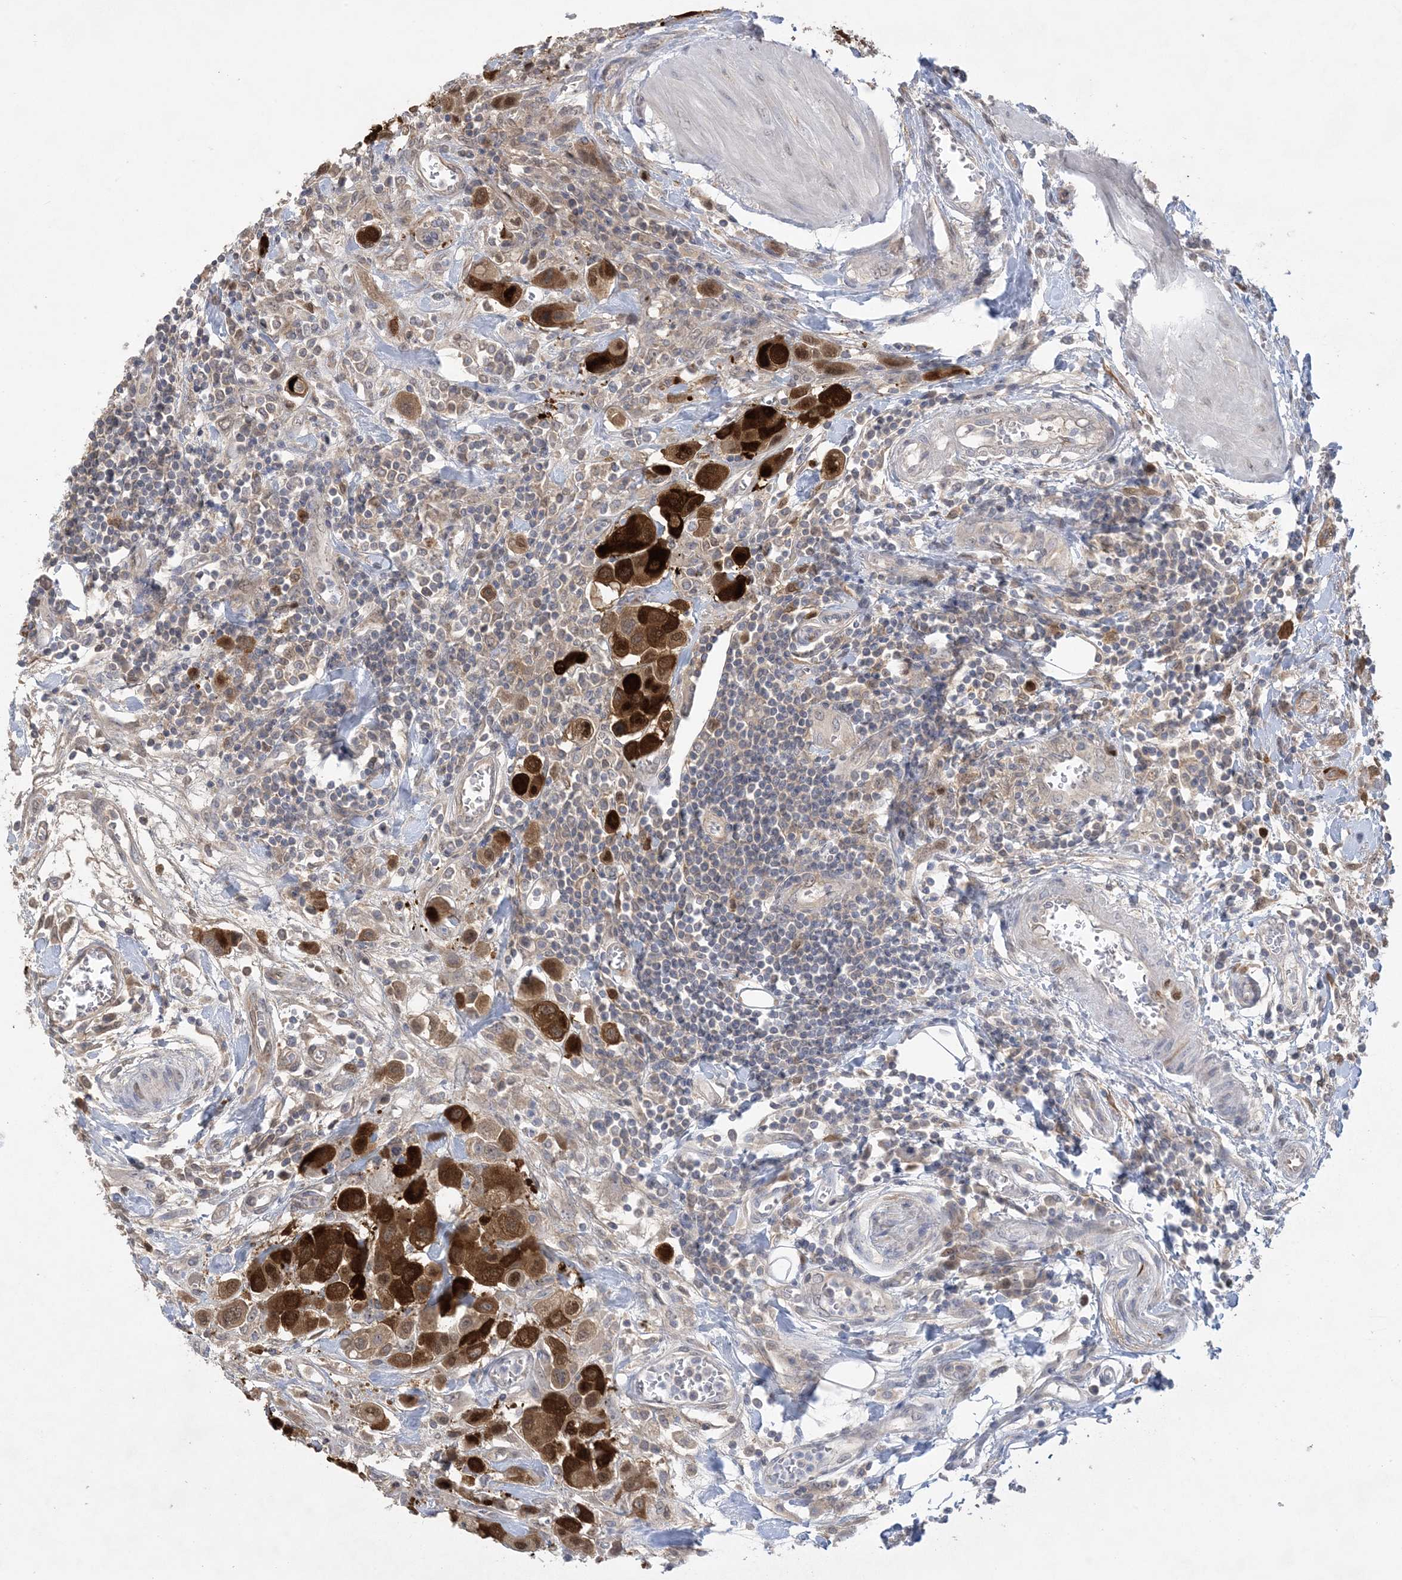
{"staining": {"intensity": "strong", "quantity": ">75%", "location": "cytoplasmic/membranous"}, "tissue": "urothelial cancer", "cell_type": "Tumor cells", "image_type": "cancer", "snomed": [{"axis": "morphology", "description": "Urothelial carcinoma, High grade"}, {"axis": "topography", "description": "Urinary bladder"}], "caption": "A high amount of strong cytoplasmic/membranous positivity is present in about >75% of tumor cells in urothelial cancer tissue.", "gene": "HMGCS1", "patient": {"sex": "male", "age": 50}}